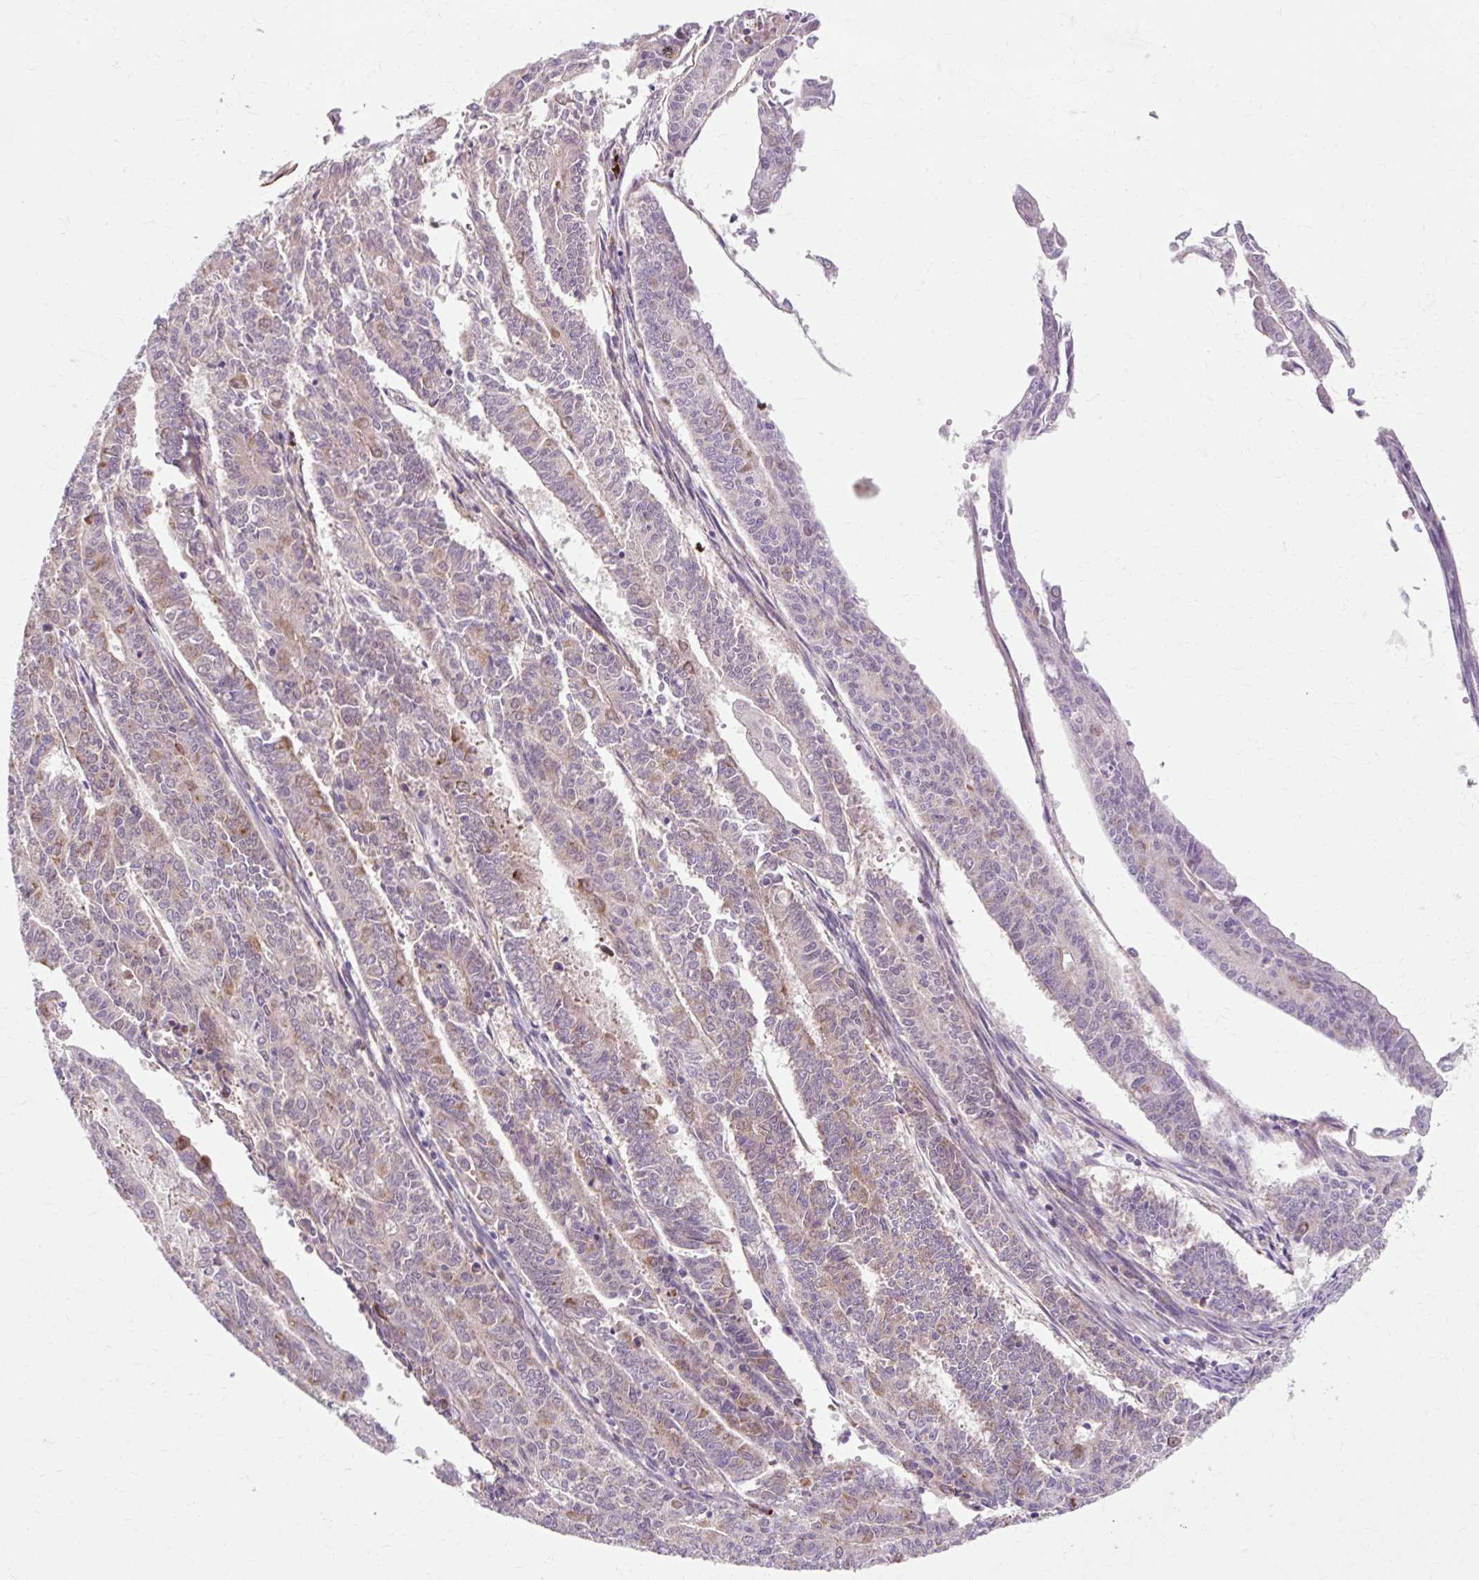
{"staining": {"intensity": "moderate", "quantity": "25%-75%", "location": "cytoplasmic/membranous"}, "tissue": "endometrial cancer", "cell_type": "Tumor cells", "image_type": "cancer", "snomed": [{"axis": "morphology", "description": "Adenocarcinoma, NOS"}, {"axis": "topography", "description": "Endometrium"}], "caption": "The immunohistochemical stain highlights moderate cytoplasmic/membranous staining in tumor cells of adenocarcinoma (endometrial) tissue. (DAB (3,3'-diaminobenzidine) IHC with brightfield microscopy, high magnification).", "gene": "GEMIN2", "patient": {"sex": "female", "age": 59}}